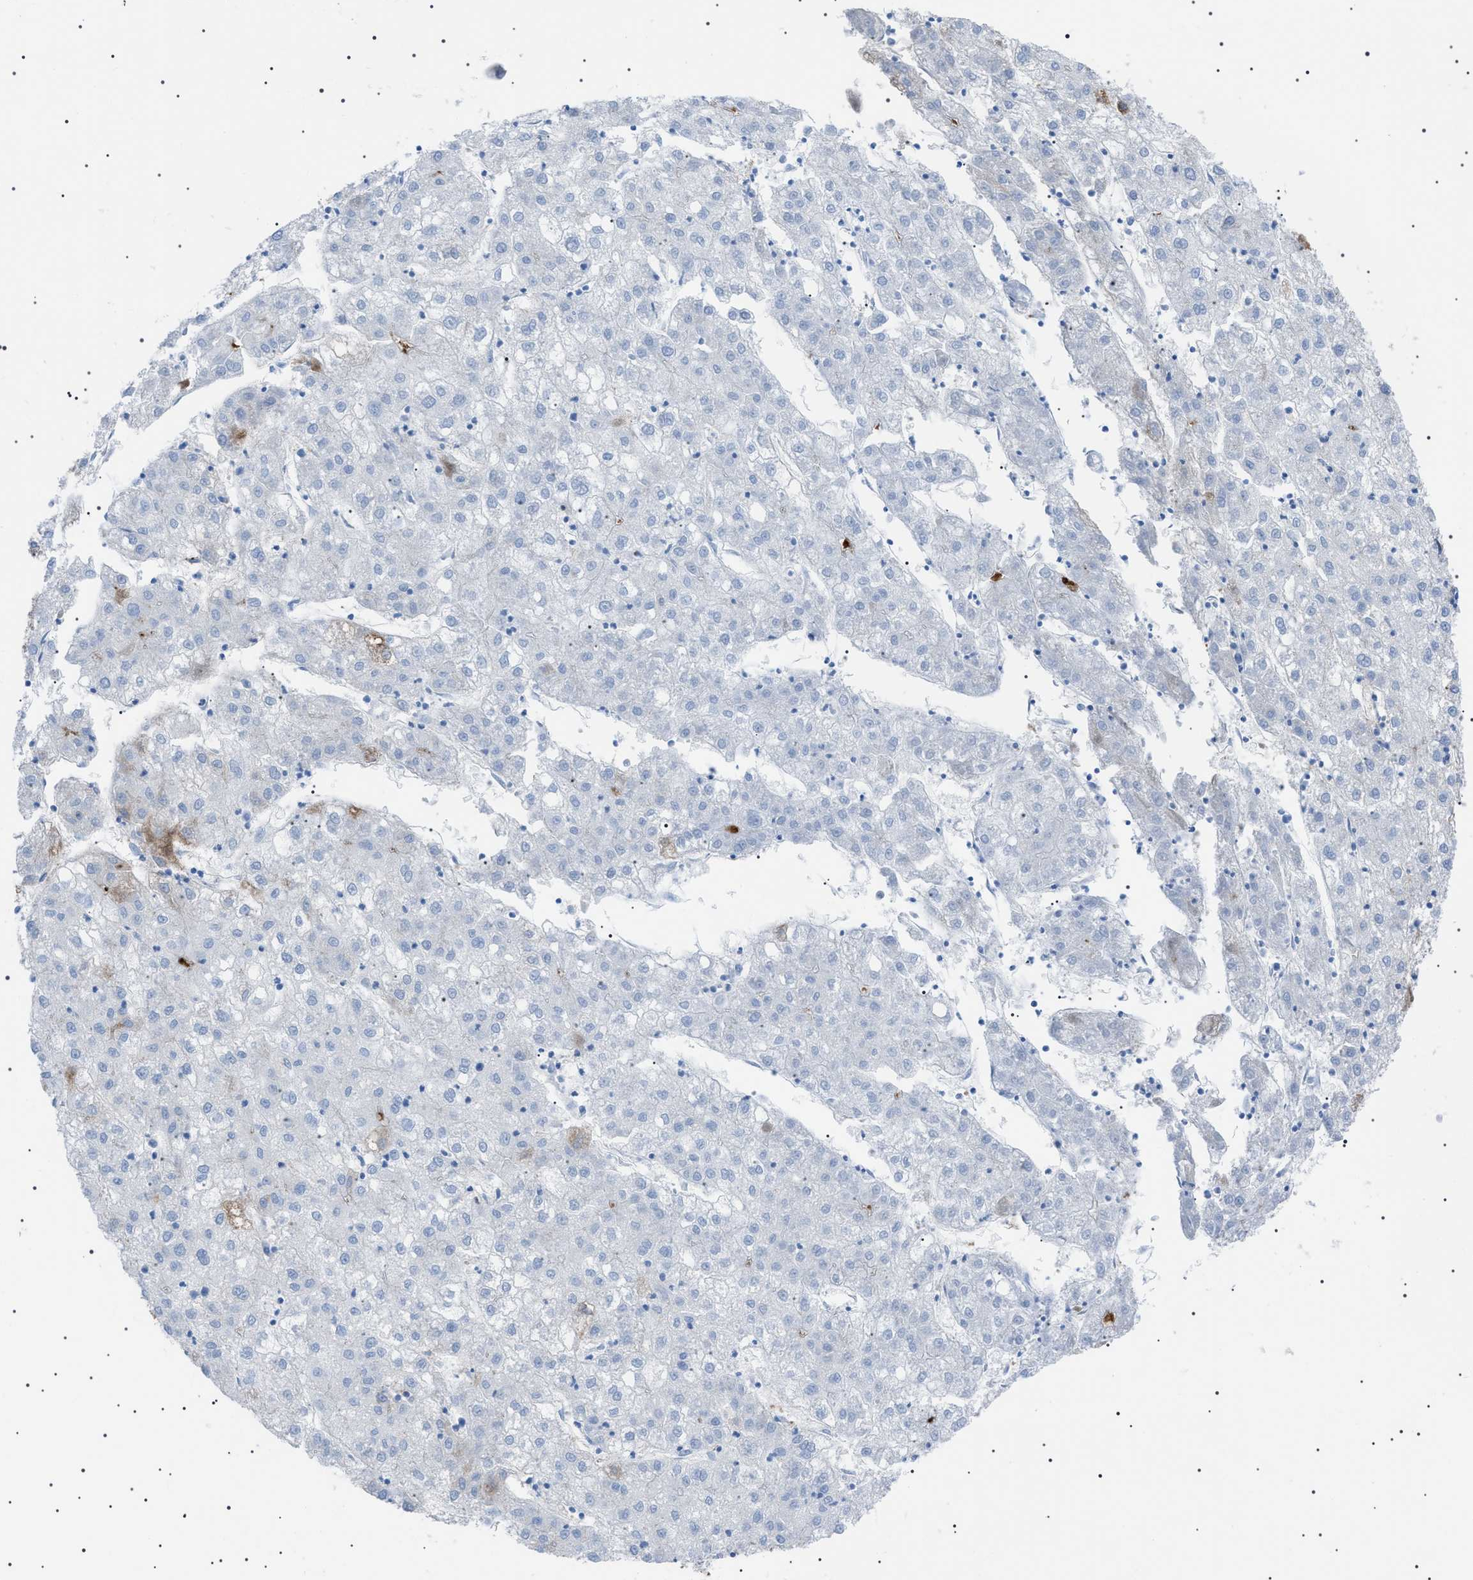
{"staining": {"intensity": "moderate", "quantity": "<25%", "location": "cytoplasmic/membranous"}, "tissue": "liver cancer", "cell_type": "Tumor cells", "image_type": "cancer", "snomed": [{"axis": "morphology", "description": "Carcinoma, Hepatocellular, NOS"}, {"axis": "topography", "description": "Liver"}], "caption": "Brown immunohistochemical staining in human liver hepatocellular carcinoma shows moderate cytoplasmic/membranous staining in about <25% of tumor cells.", "gene": "LPA", "patient": {"sex": "male", "age": 72}}